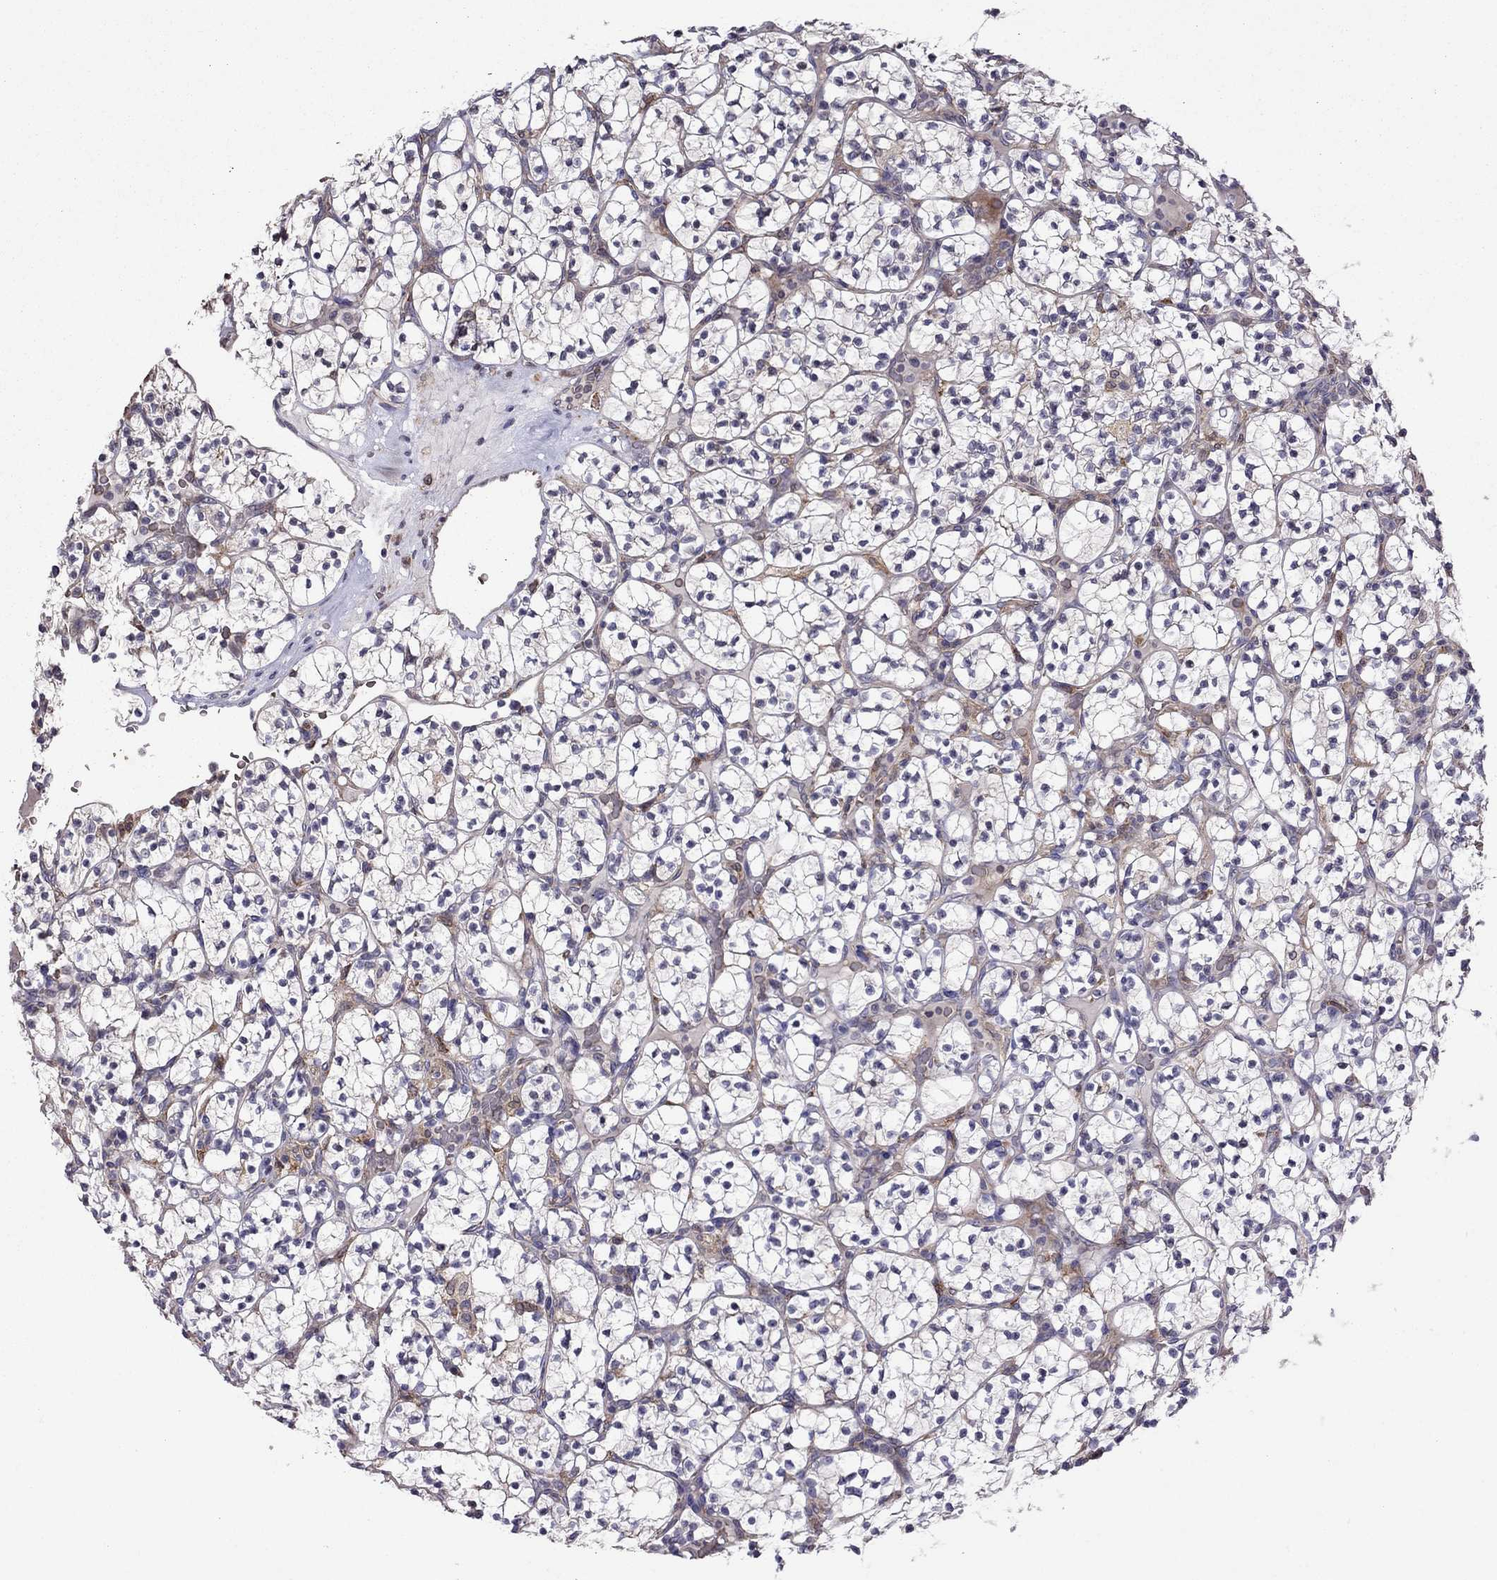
{"staining": {"intensity": "negative", "quantity": "none", "location": "none"}, "tissue": "renal cancer", "cell_type": "Tumor cells", "image_type": "cancer", "snomed": [{"axis": "morphology", "description": "Adenocarcinoma, NOS"}, {"axis": "topography", "description": "Kidney"}], "caption": "Immunohistochemistry photomicrograph of renal cancer (adenocarcinoma) stained for a protein (brown), which reveals no expression in tumor cells. Nuclei are stained in blue.", "gene": "ADAM28", "patient": {"sex": "female", "age": 89}}